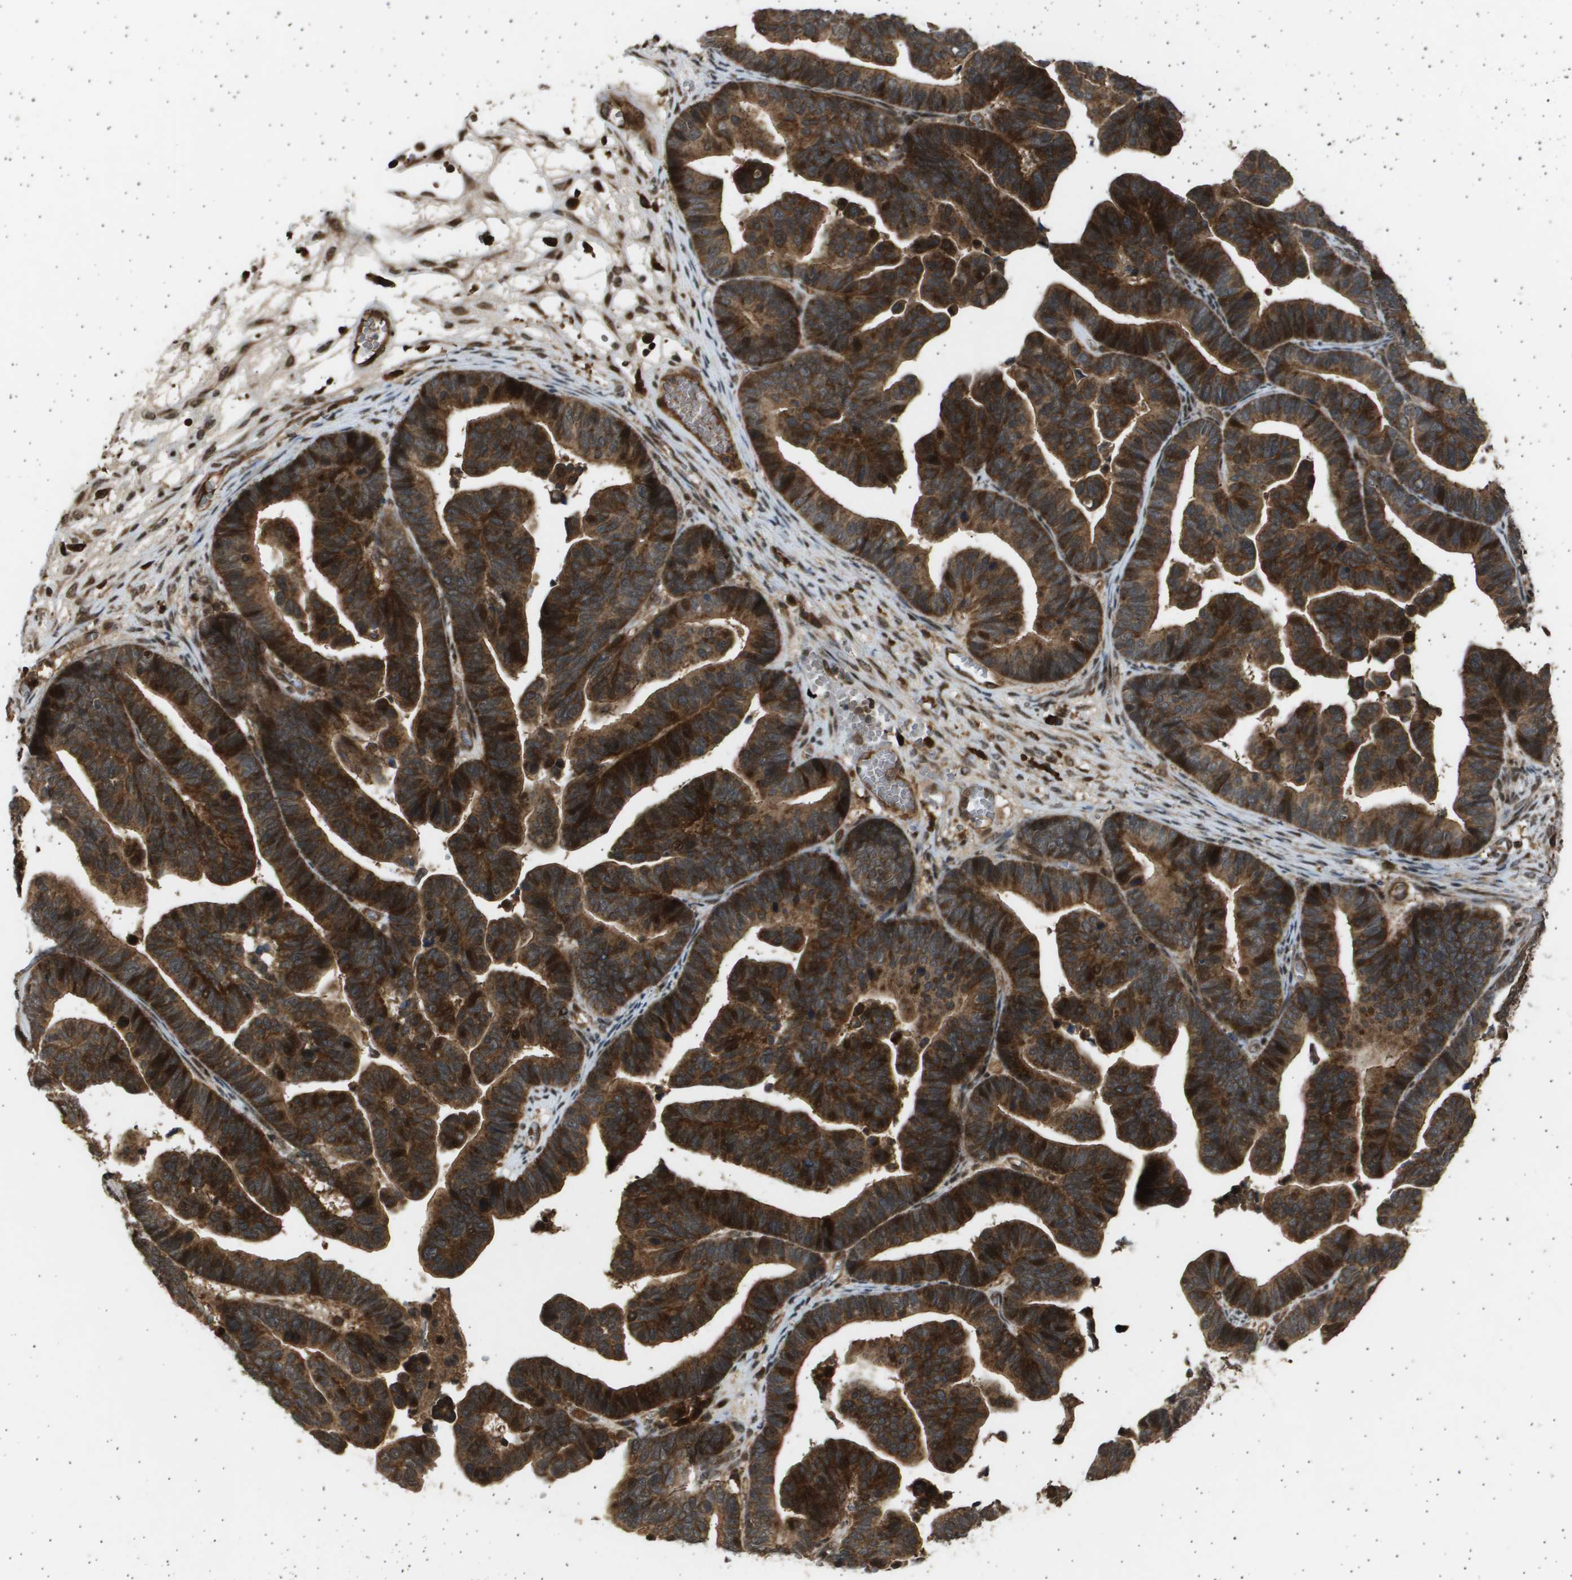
{"staining": {"intensity": "strong", "quantity": ">75%", "location": "cytoplasmic/membranous,nuclear"}, "tissue": "ovarian cancer", "cell_type": "Tumor cells", "image_type": "cancer", "snomed": [{"axis": "morphology", "description": "Cystadenocarcinoma, serous, NOS"}, {"axis": "topography", "description": "Ovary"}], "caption": "A high-resolution histopathology image shows immunohistochemistry staining of ovarian cancer (serous cystadenocarcinoma), which shows strong cytoplasmic/membranous and nuclear staining in approximately >75% of tumor cells. (DAB (3,3'-diaminobenzidine) = brown stain, brightfield microscopy at high magnification).", "gene": "TNRC6A", "patient": {"sex": "female", "age": 56}}